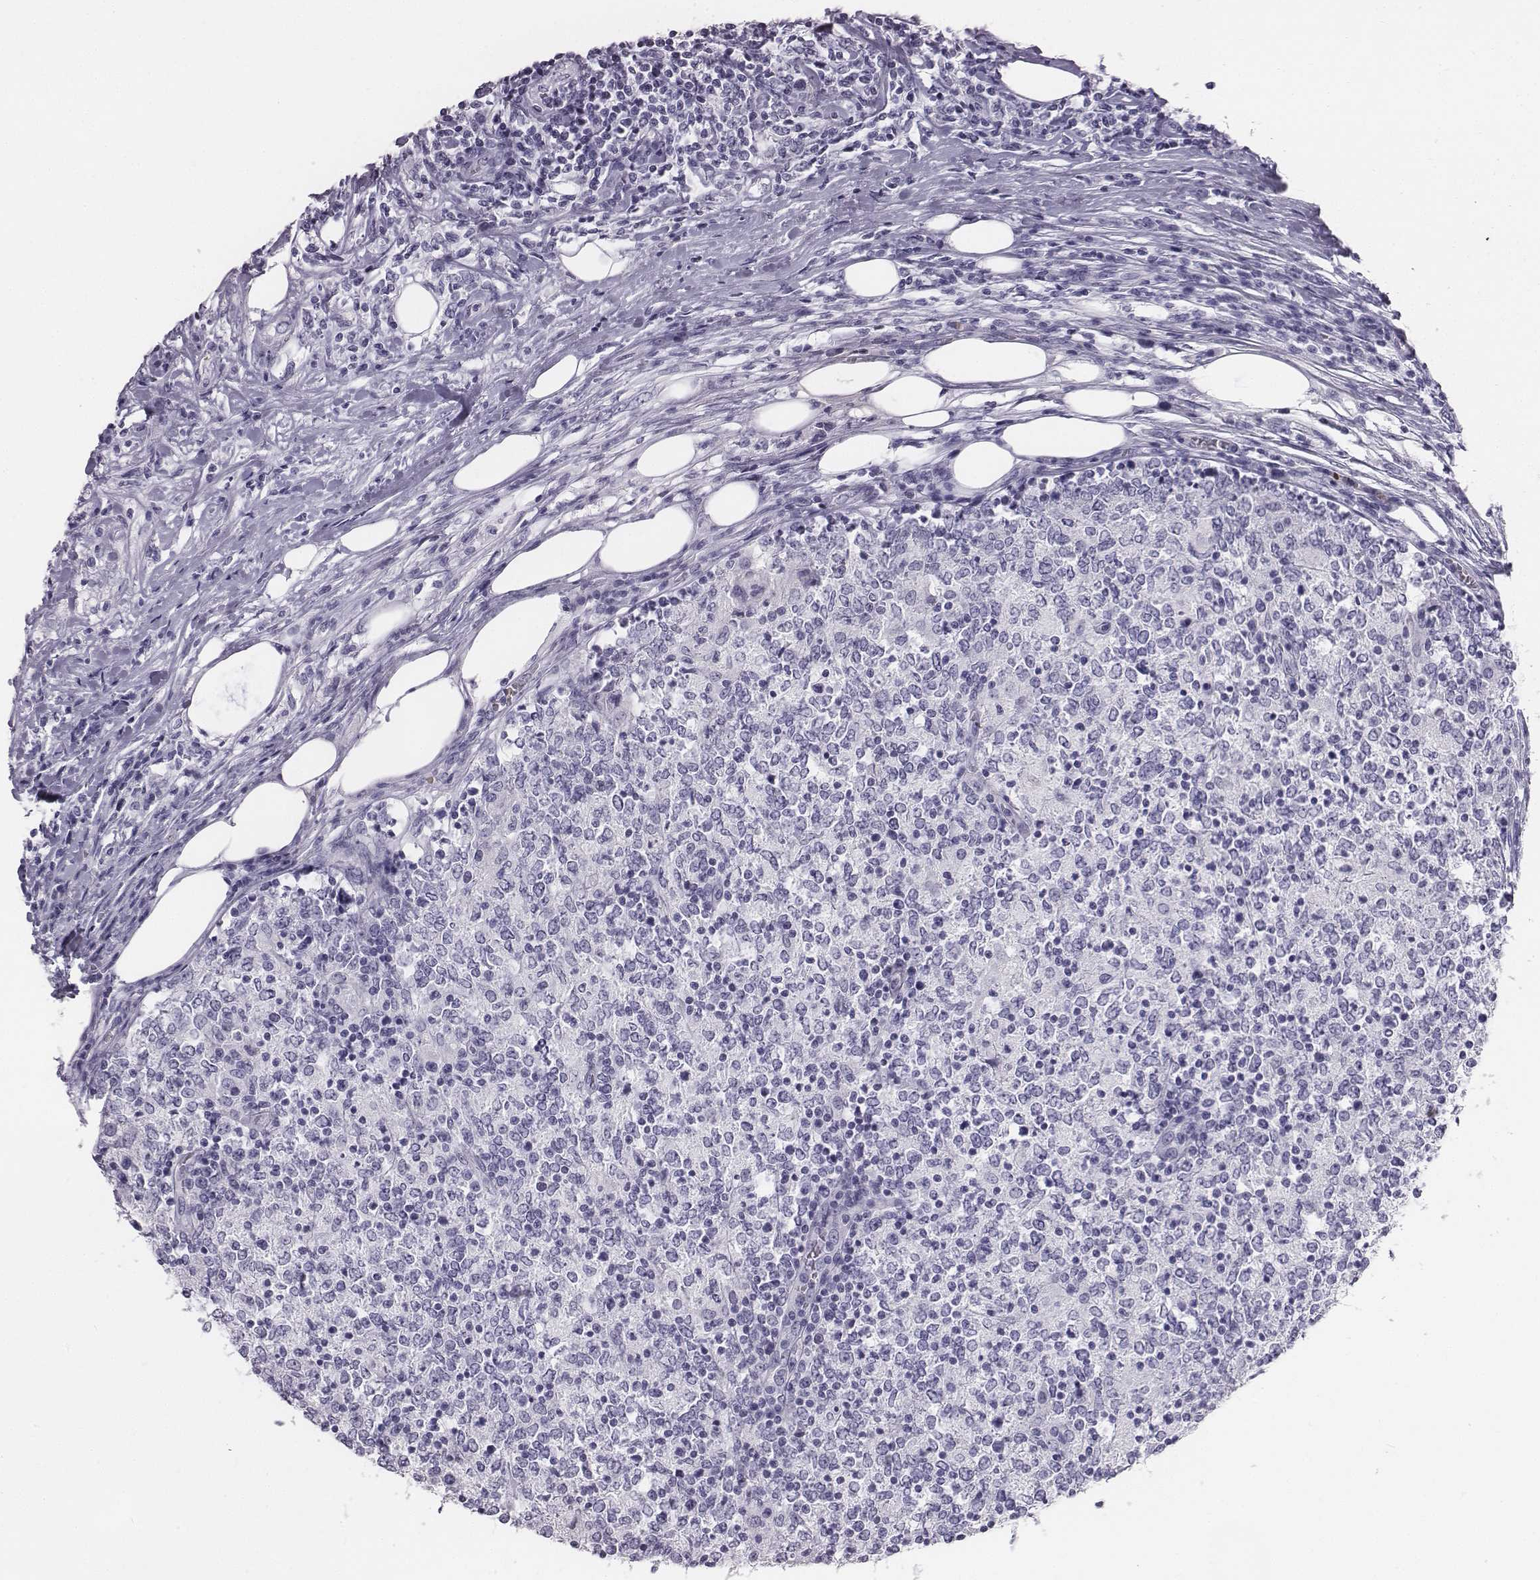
{"staining": {"intensity": "negative", "quantity": "none", "location": "none"}, "tissue": "lymphoma", "cell_type": "Tumor cells", "image_type": "cancer", "snomed": [{"axis": "morphology", "description": "Malignant lymphoma, non-Hodgkin's type, High grade"}, {"axis": "topography", "description": "Lymph node"}], "caption": "Tumor cells are negative for protein expression in human malignant lymphoma, non-Hodgkin's type (high-grade).", "gene": "HBZ", "patient": {"sex": "female", "age": 84}}